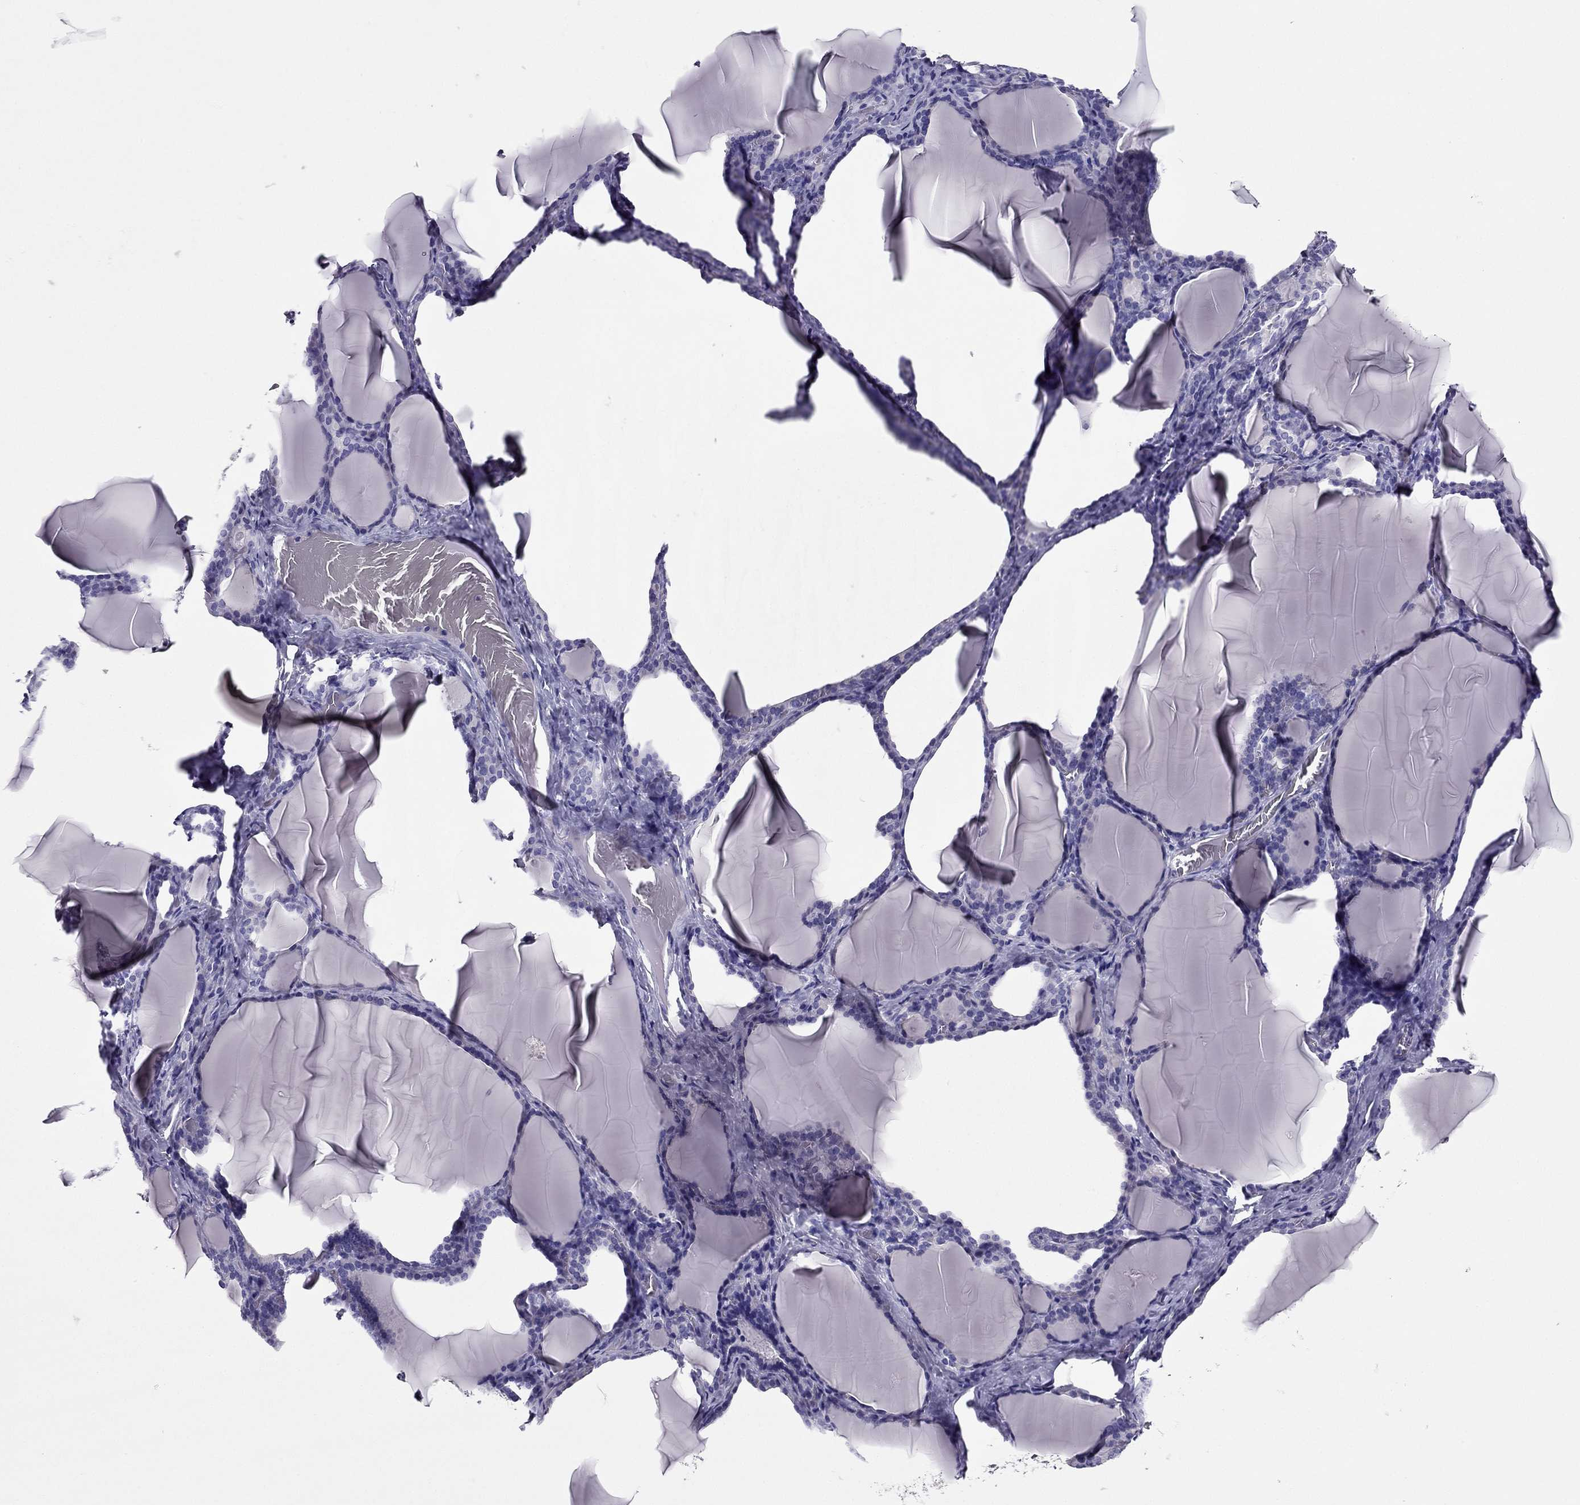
{"staining": {"intensity": "negative", "quantity": "none", "location": "none"}, "tissue": "thyroid gland", "cell_type": "Glandular cells", "image_type": "normal", "snomed": [{"axis": "morphology", "description": "Normal tissue, NOS"}, {"axis": "morphology", "description": "Hyperplasia, NOS"}, {"axis": "topography", "description": "Thyroid gland"}], "caption": "Immunohistochemistry (IHC) of benign human thyroid gland displays no positivity in glandular cells.", "gene": "PDE6A", "patient": {"sex": "female", "age": 27}}